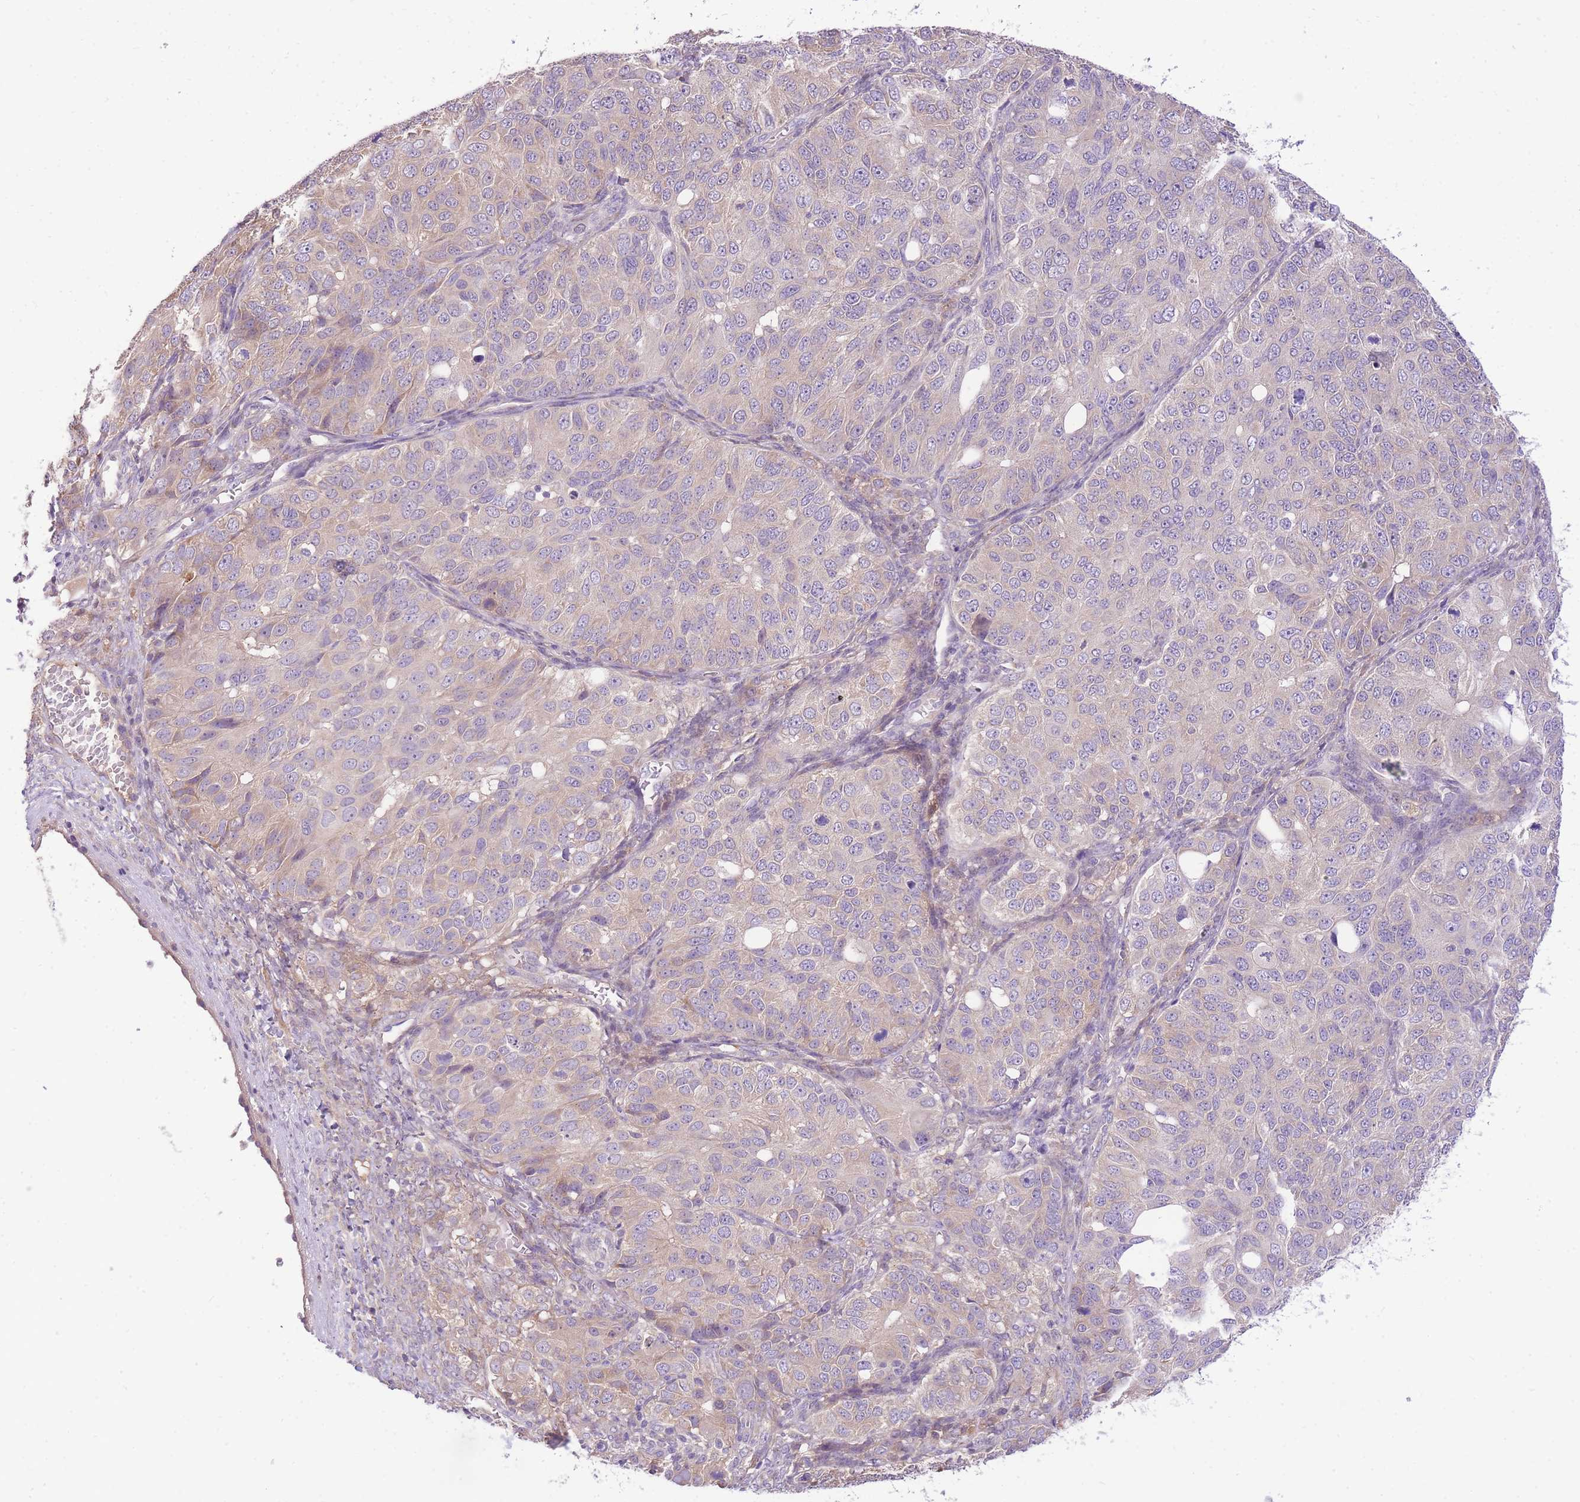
{"staining": {"intensity": "weak", "quantity": "<25%", "location": "cytoplasmic/membranous"}, "tissue": "ovarian cancer", "cell_type": "Tumor cells", "image_type": "cancer", "snomed": [{"axis": "morphology", "description": "Carcinoma, endometroid"}, {"axis": "topography", "description": "Ovary"}], "caption": "This is a micrograph of IHC staining of ovarian cancer (endometroid carcinoma), which shows no staining in tumor cells.", "gene": "LIPH", "patient": {"sex": "female", "age": 51}}